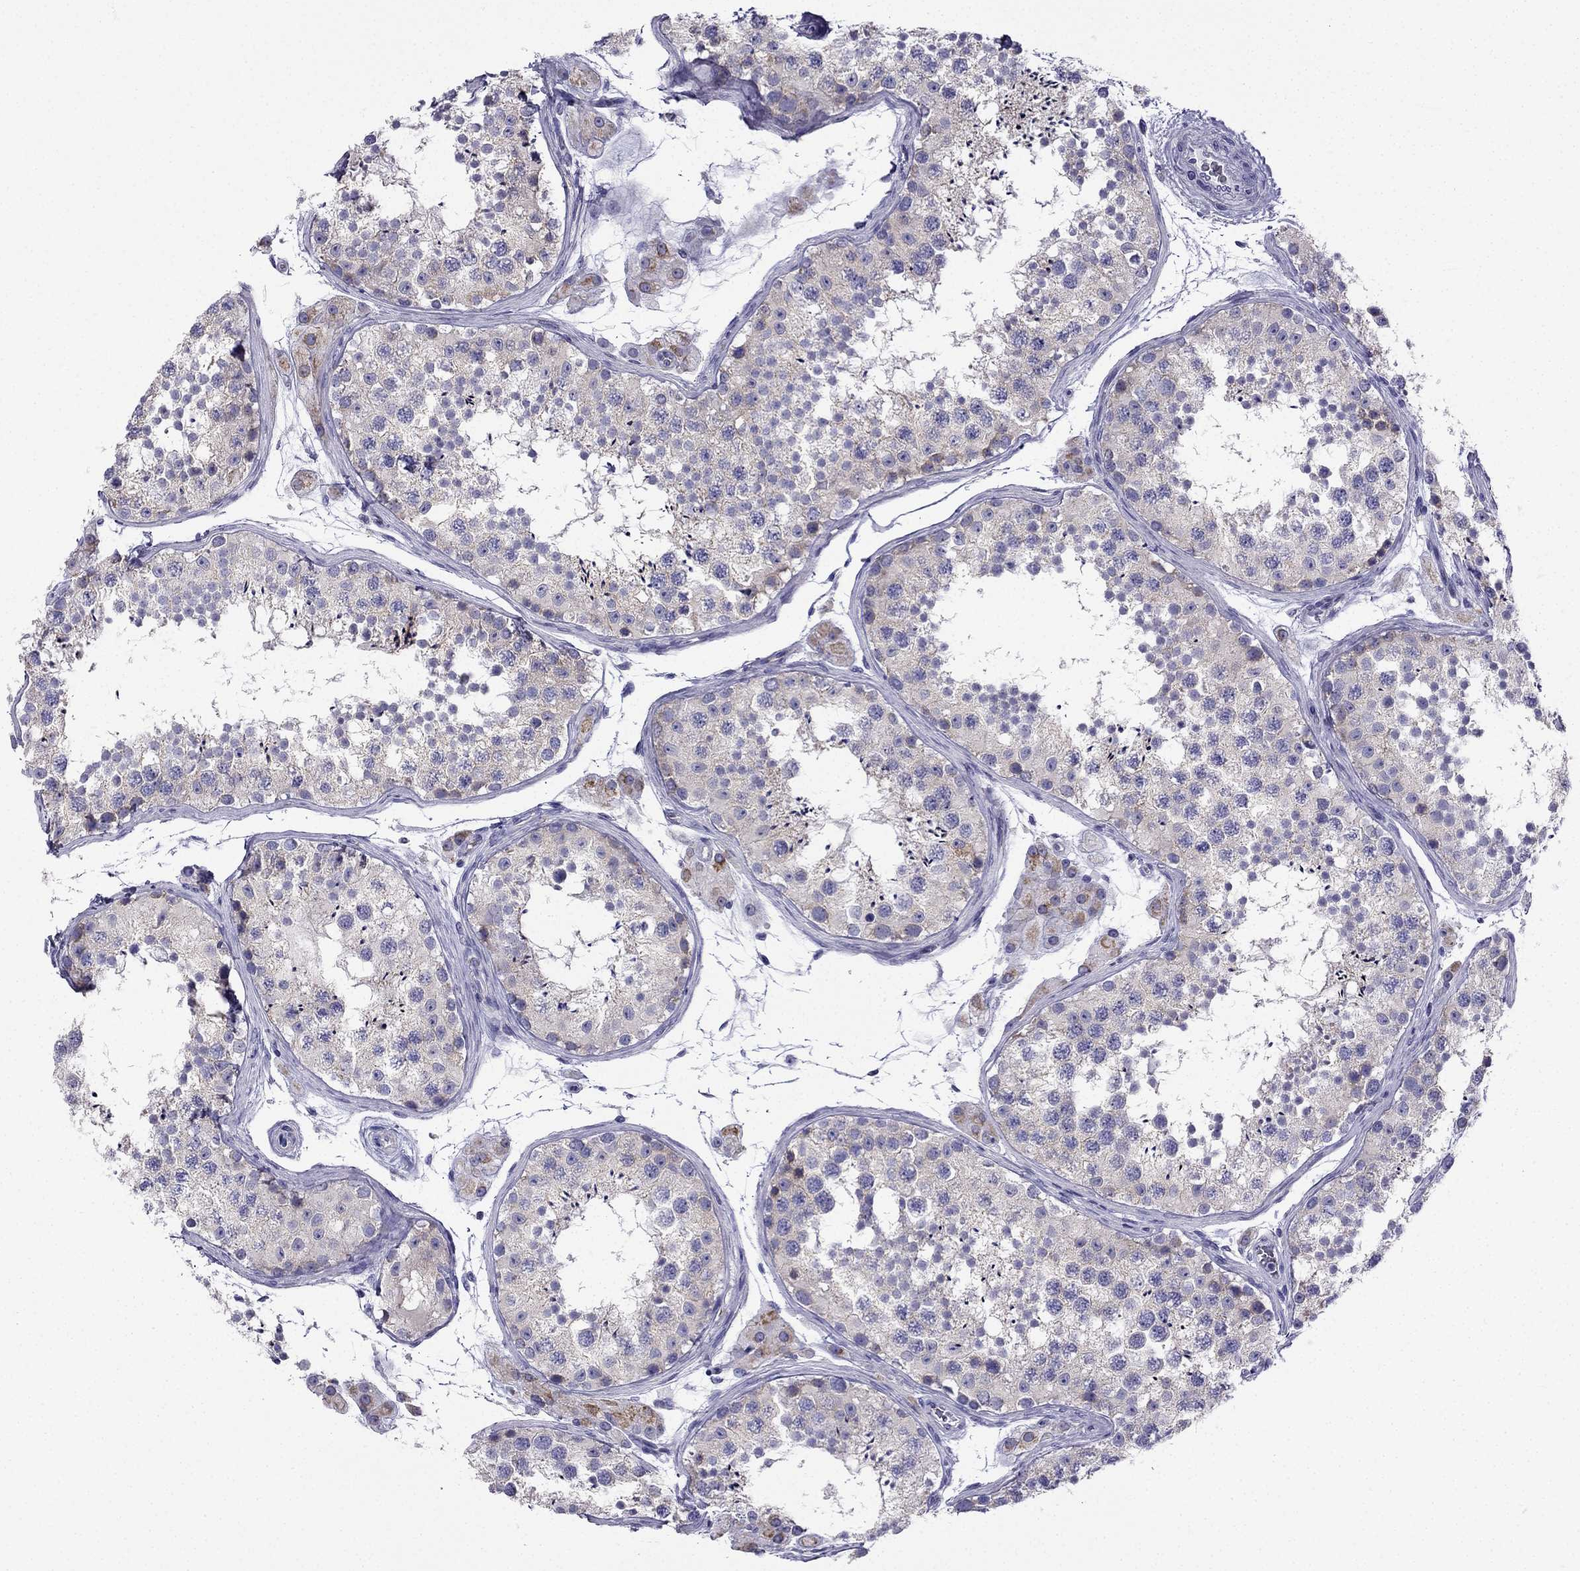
{"staining": {"intensity": "negative", "quantity": "none", "location": "none"}, "tissue": "testis", "cell_type": "Cells in seminiferous ducts", "image_type": "normal", "snomed": [{"axis": "morphology", "description": "Normal tissue, NOS"}, {"axis": "topography", "description": "Testis"}], "caption": "Image shows no protein staining in cells in seminiferous ducts of unremarkable testis. (DAB immunohistochemistry (IHC), high magnification).", "gene": "KIF5A", "patient": {"sex": "male", "age": 41}}